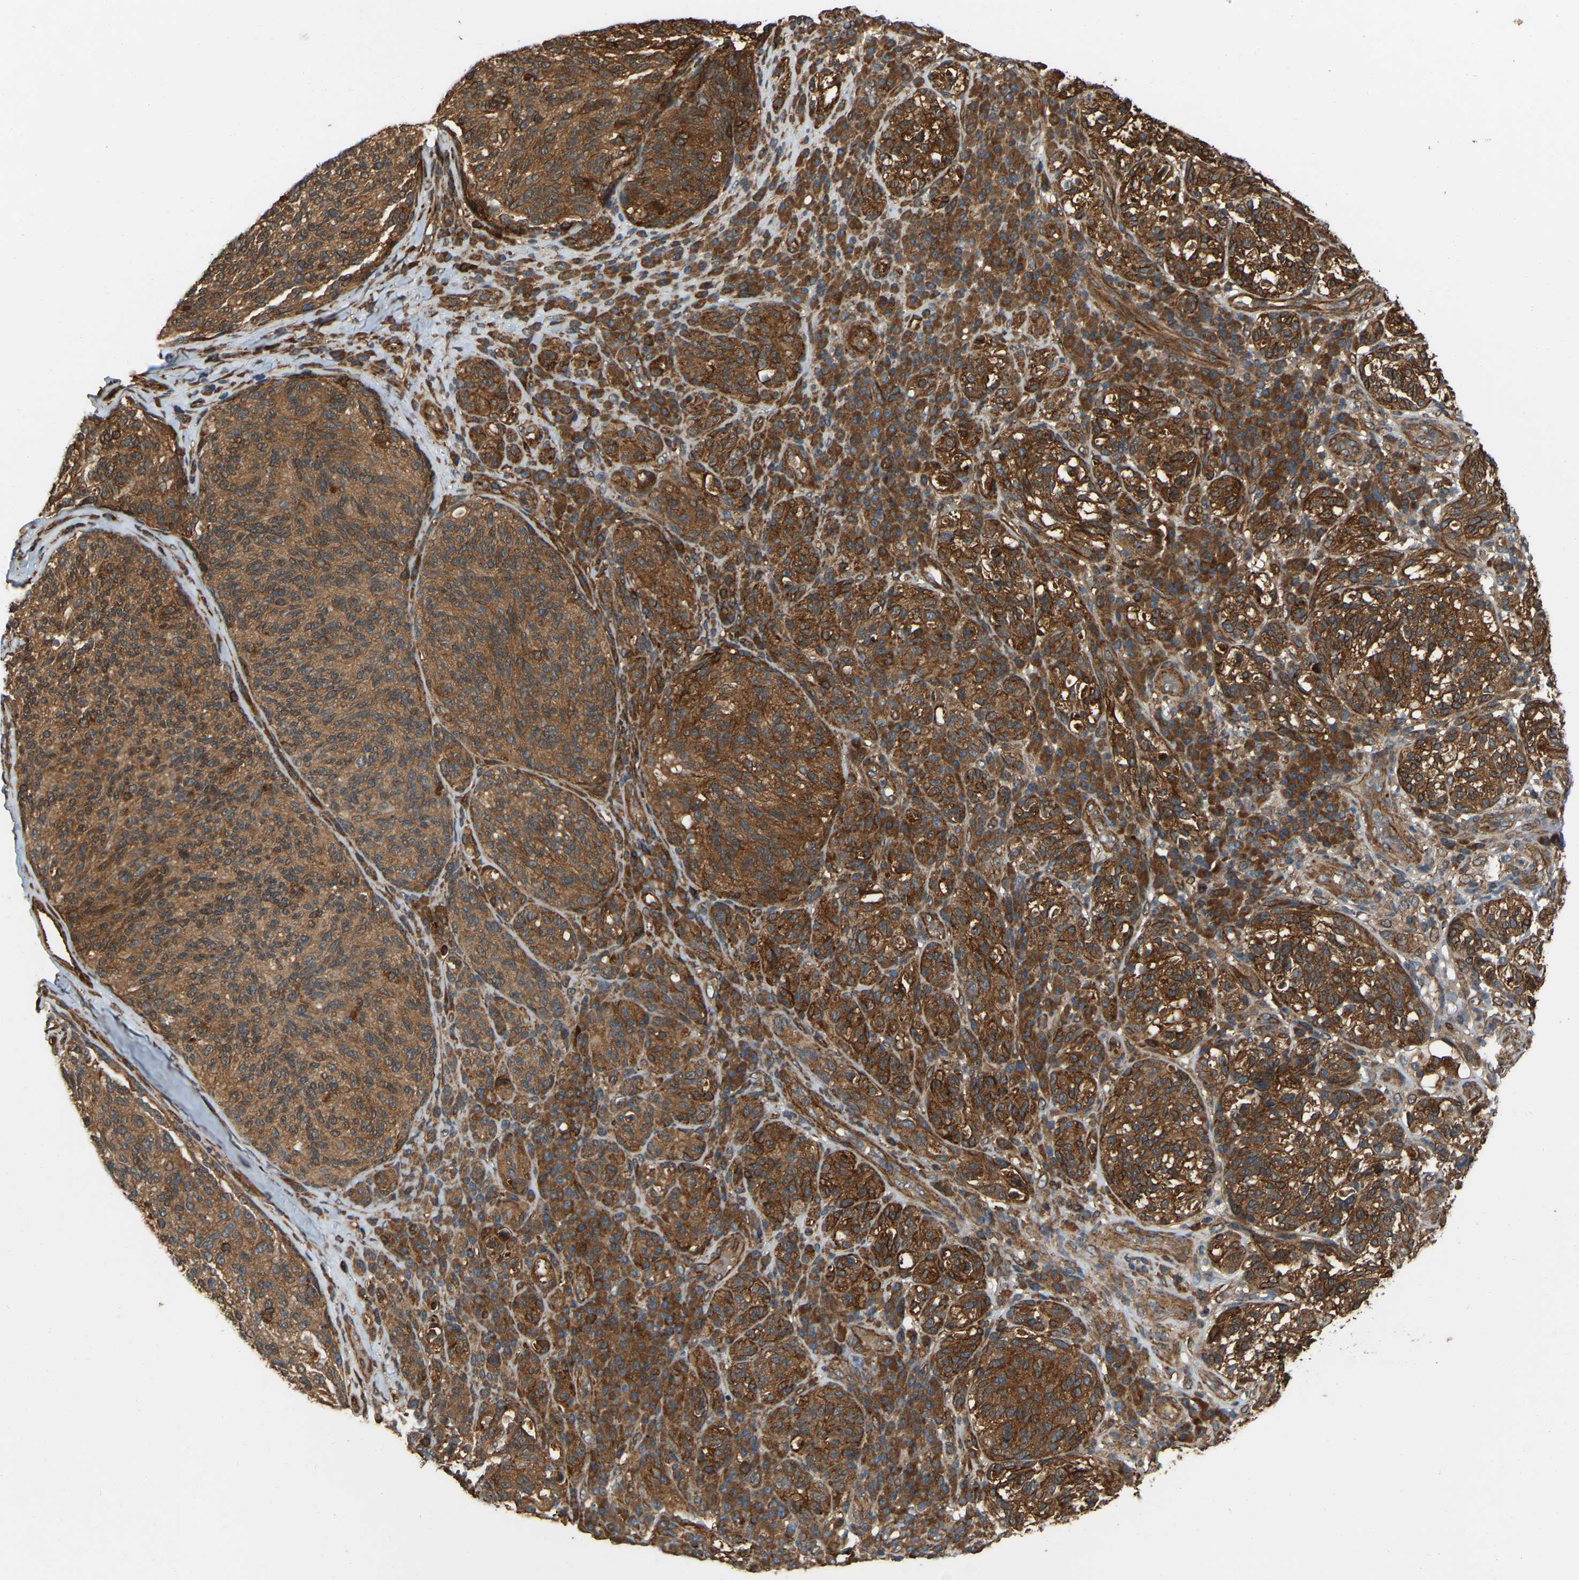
{"staining": {"intensity": "moderate", "quantity": ">75%", "location": "cytoplasmic/membranous"}, "tissue": "melanoma", "cell_type": "Tumor cells", "image_type": "cancer", "snomed": [{"axis": "morphology", "description": "Malignant melanoma, NOS"}, {"axis": "topography", "description": "Skin"}], "caption": "Immunohistochemistry of human melanoma exhibits medium levels of moderate cytoplasmic/membranous expression in about >75% of tumor cells.", "gene": "SAMD9L", "patient": {"sex": "female", "age": 73}}